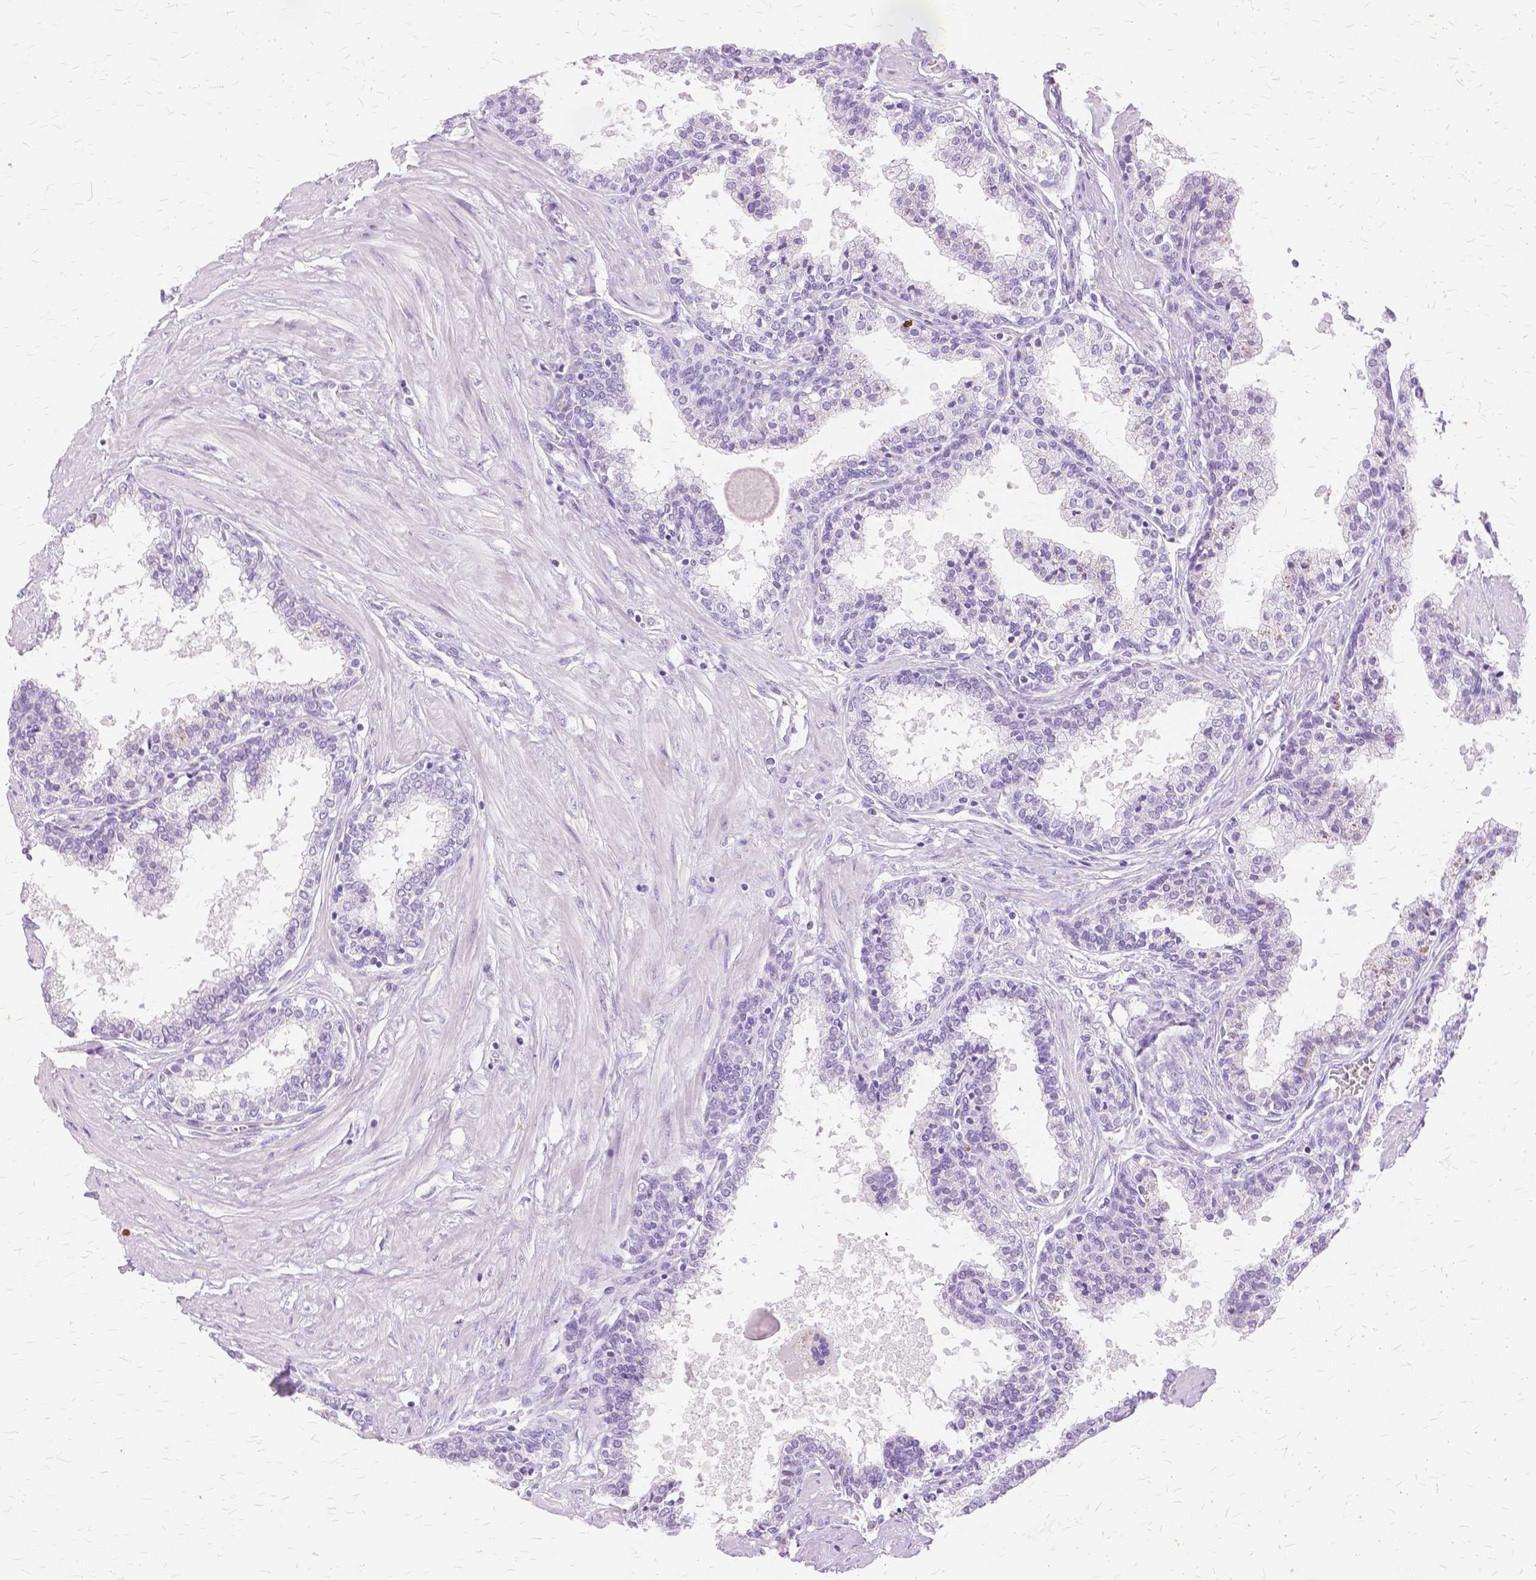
{"staining": {"intensity": "negative", "quantity": "none", "location": "none"}, "tissue": "prostate", "cell_type": "Glandular cells", "image_type": "normal", "snomed": [{"axis": "morphology", "description": "Normal tissue, NOS"}, {"axis": "topography", "description": "Prostate"}], "caption": "High power microscopy photomicrograph of an immunohistochemistry (IHC) photomicrograph of normal prostate, revealing no significant positivity in glandular cells.", "gene": "TGM1", "patient": {"sex": "male", "age": 55}}